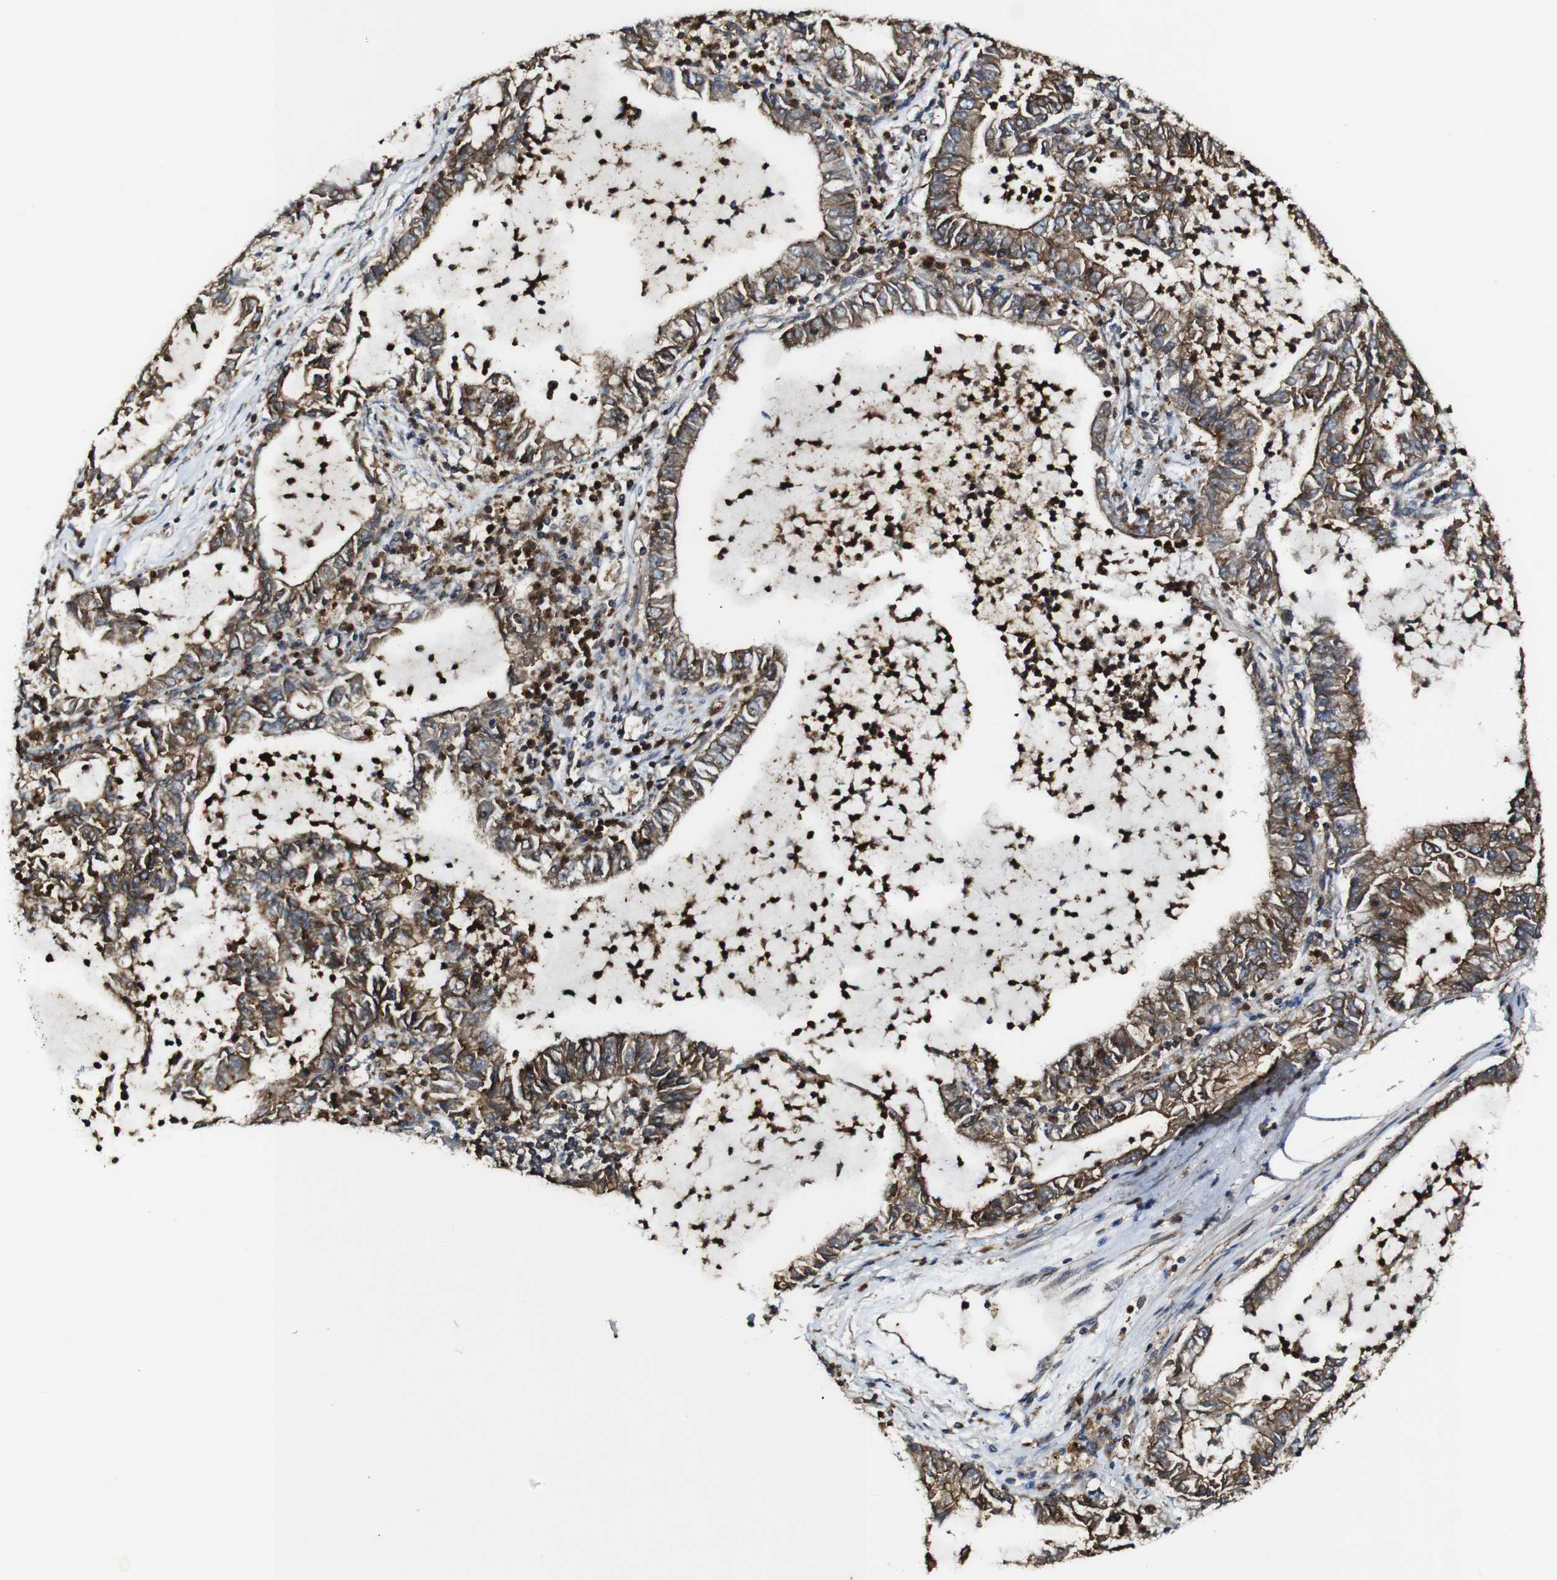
{"staining": {"intensity": "moderate", "quantity": ">75%", "location": "cytoplasmic/membranous"}, "tissue": "lung cancer", "cell_type": "Tumor cells", "image_type": "cancer", "snomed": [{"axis": "morphology", "description": "Adenocarcinoma, NOS"}, {"axis": "topography", "description": "Lung"}], "caption": "Protein staining demonstrates moderate cytoplasmic/membranous expression in about >75% of tumor cells in adenocarcinoma (lung).", "gene": "TNIK", "patient": {"sex": "female", "age": 51}}